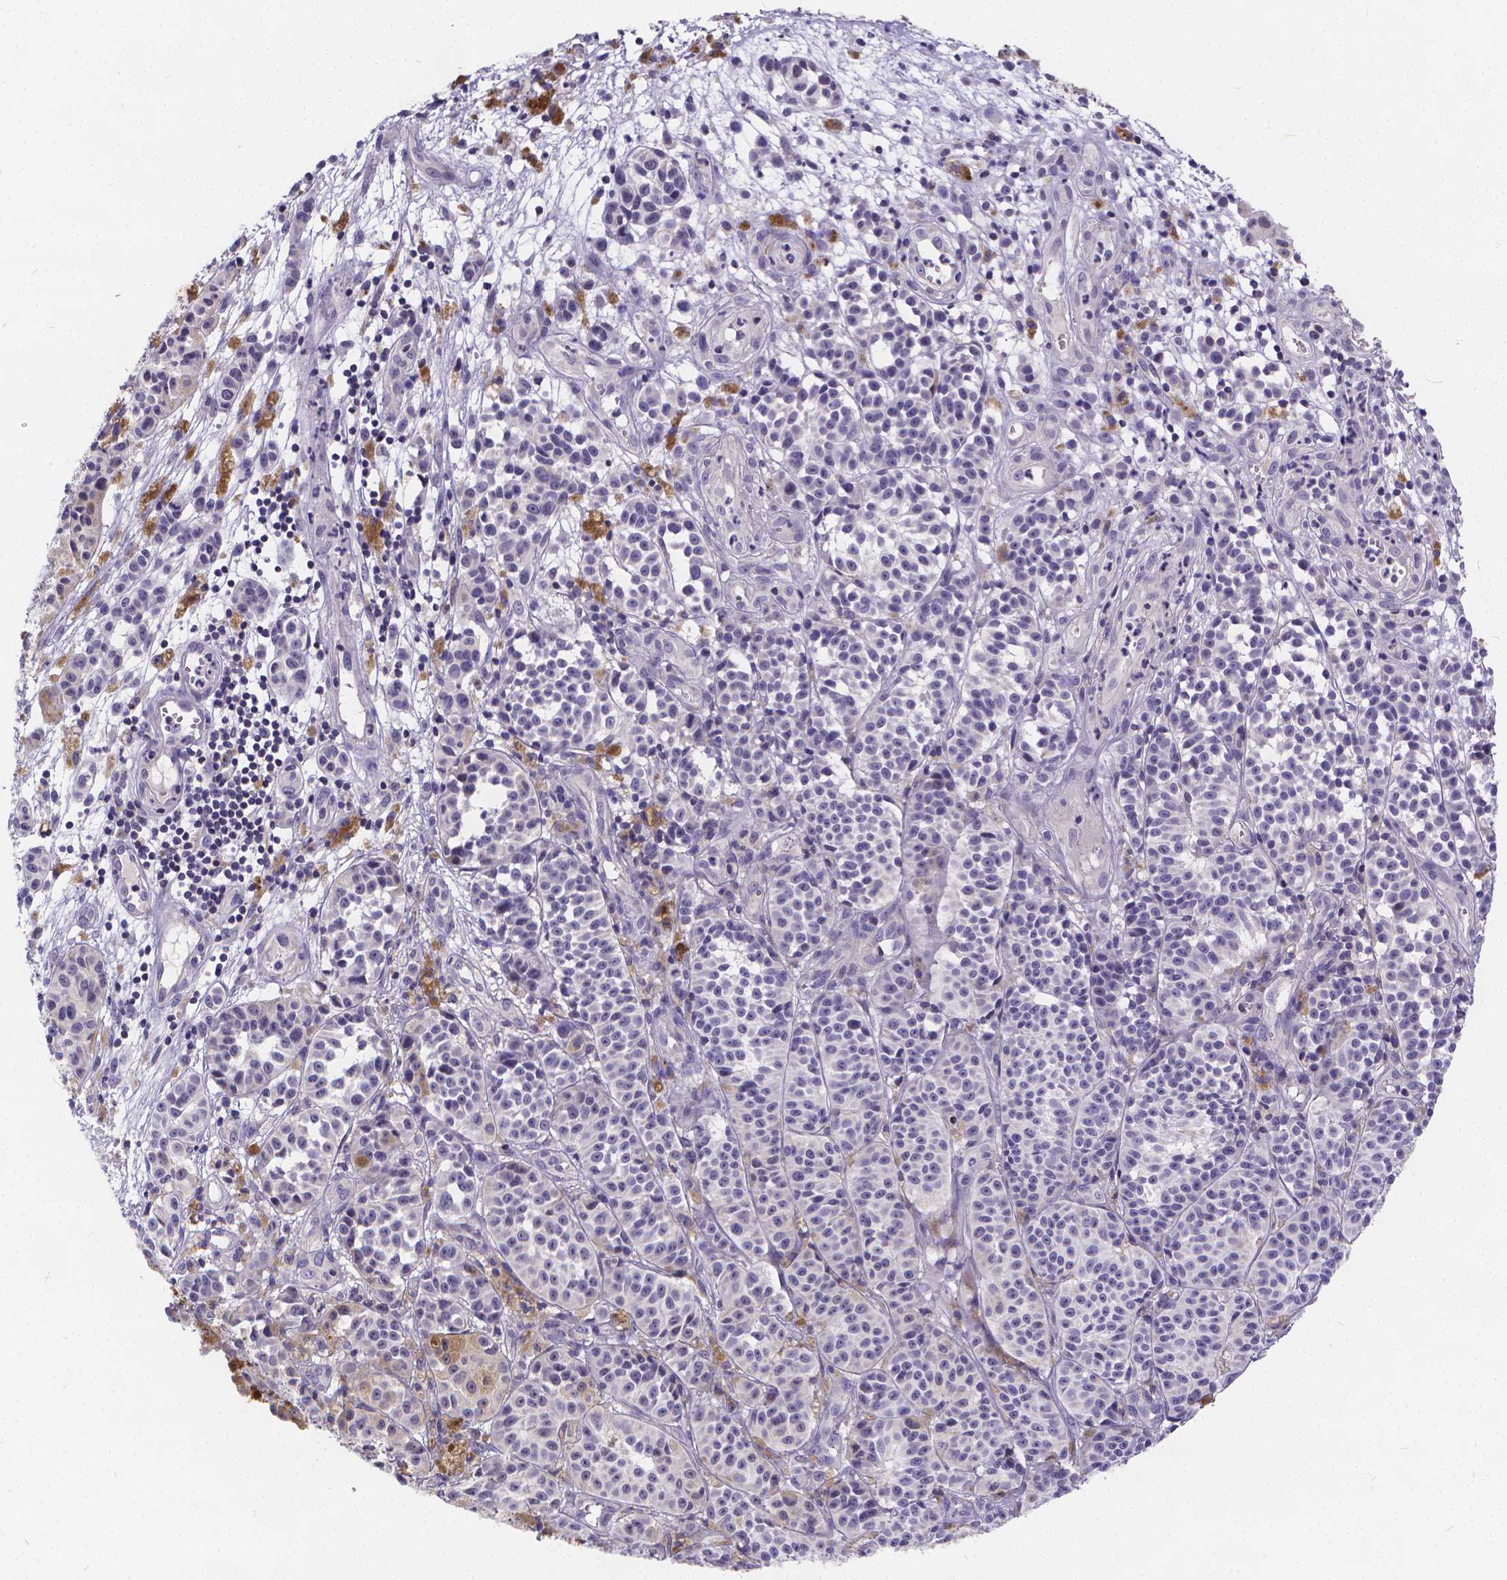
{"staining": {"intensity": "negative", "quantity": "none", "location": "none"}, "tissue": "melanoma", "cell_type": "Tumor cells", "image_type": "cancer", "snomed": [{"axis": "morphology", "description": "Malignant melanoma, NOS"}, {"axis": "topography", "description": "Skin"}], "caption": "The histopathology image demonstrates no significant positivity in tumor cells of melanoma. (DAB (3,3'-diaminobenzidine) IHC with hematoxylin counter stain).", "gene": "GLRB", "patient": {"sex": "female", "age": 58}}